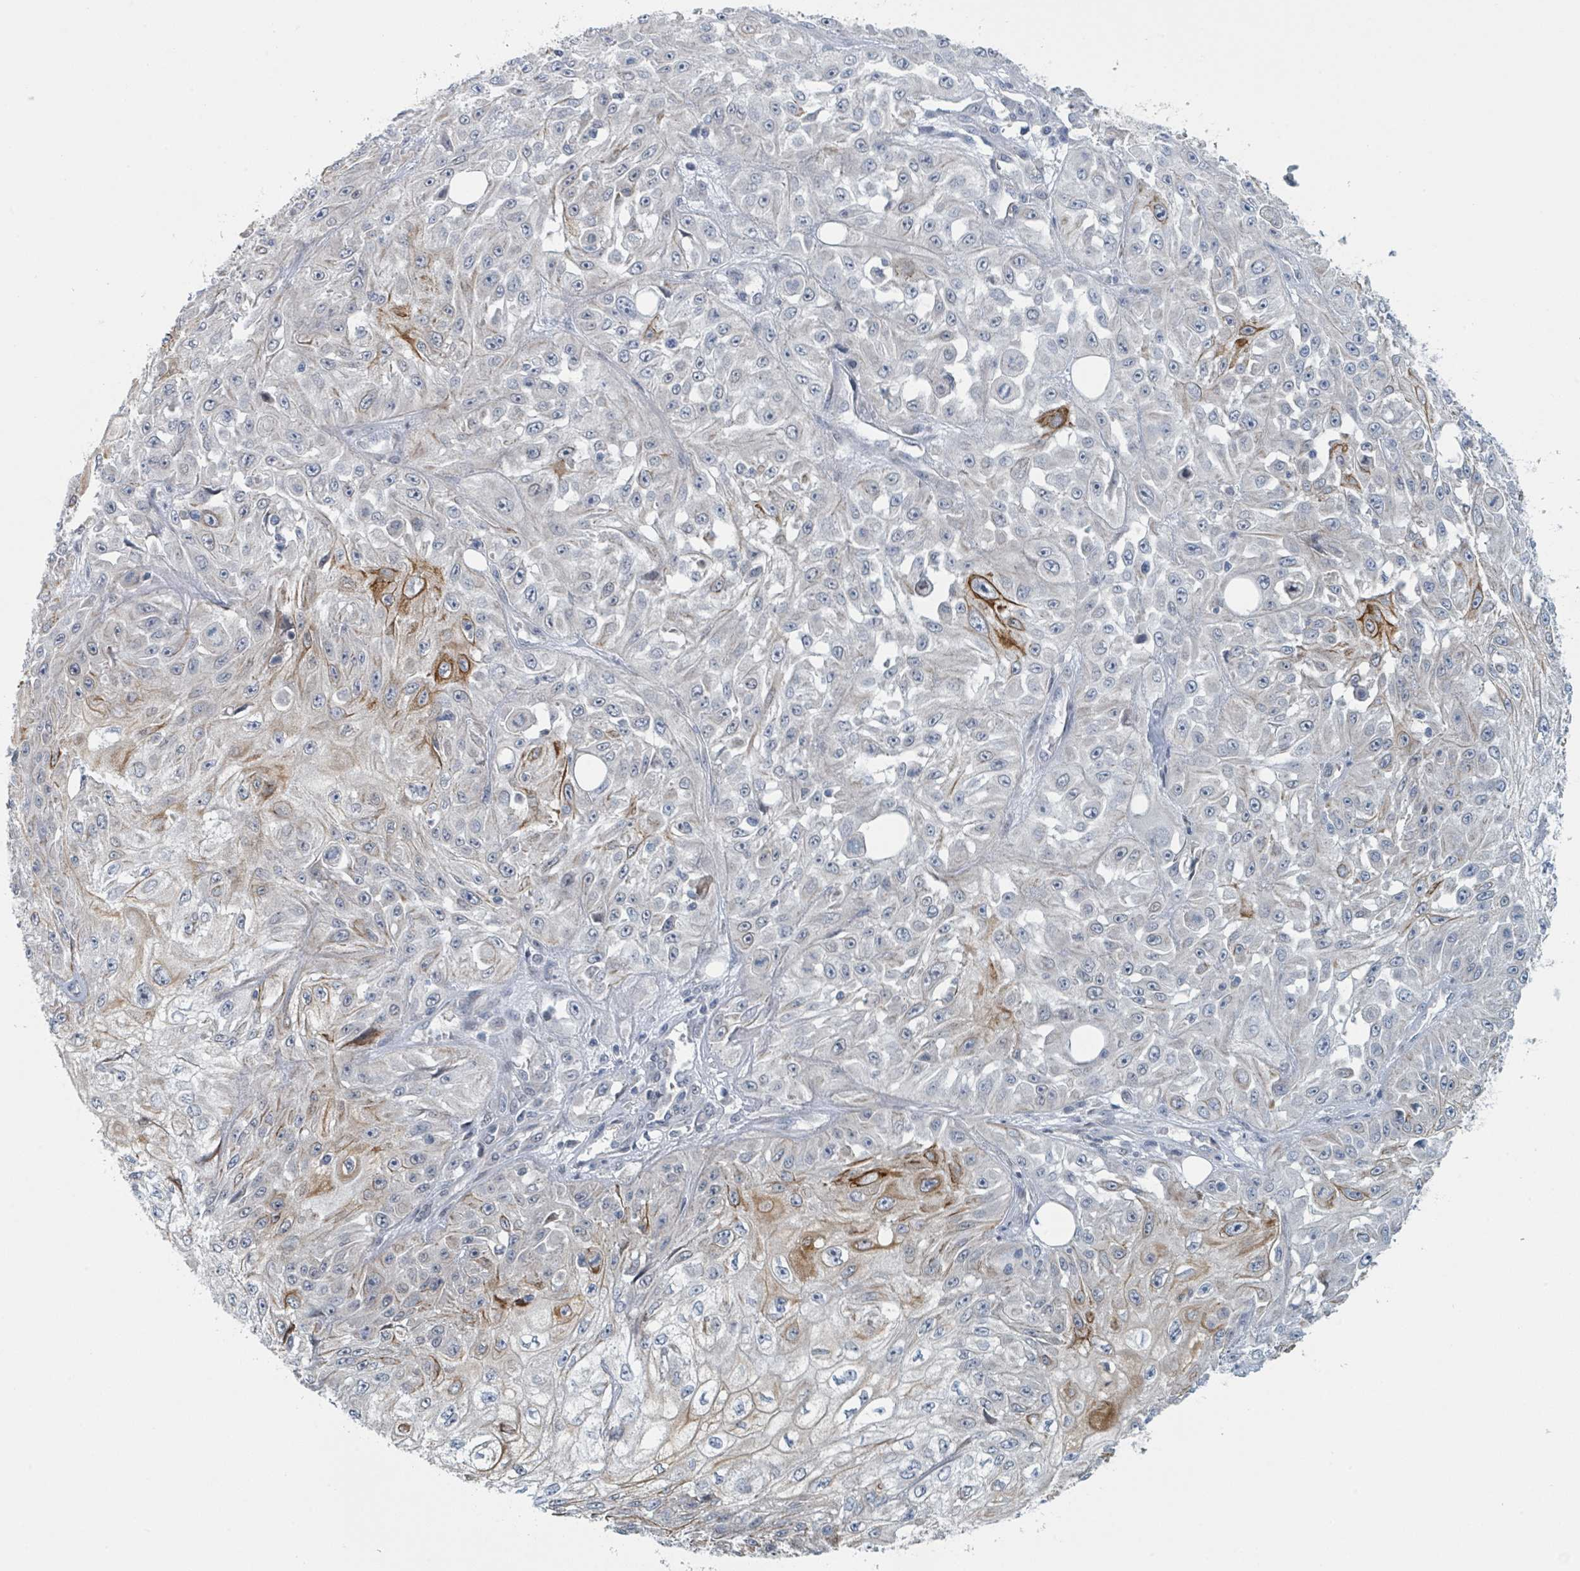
{"staining": {"intensity": "strong", "quantity": "<25%", "location": "cytoplasmic/membranous"}, "tissue": "skin cancer", "cell_type": "Tumor cells", "image_type": "cancer", "snomed": [{"axis": "morphology", "description": "Squamous cell carcinoma, NOS"}, {"axis": "morphology", "description": "Squamous cell carcinoma, metastatic, NOS"}, {"axis": "topography", "description": "Skin"}, {"axis": "topography", "description": "Lymph node"}], "caption": "Protein staining shows strong cytoplasmic/membranous staining in about <25% of tumor cells in skin cancer (metastatic squamous cell carcinoma).", "gene": "ANKRD55", "patient": {"sex": "male", "age": 75}}